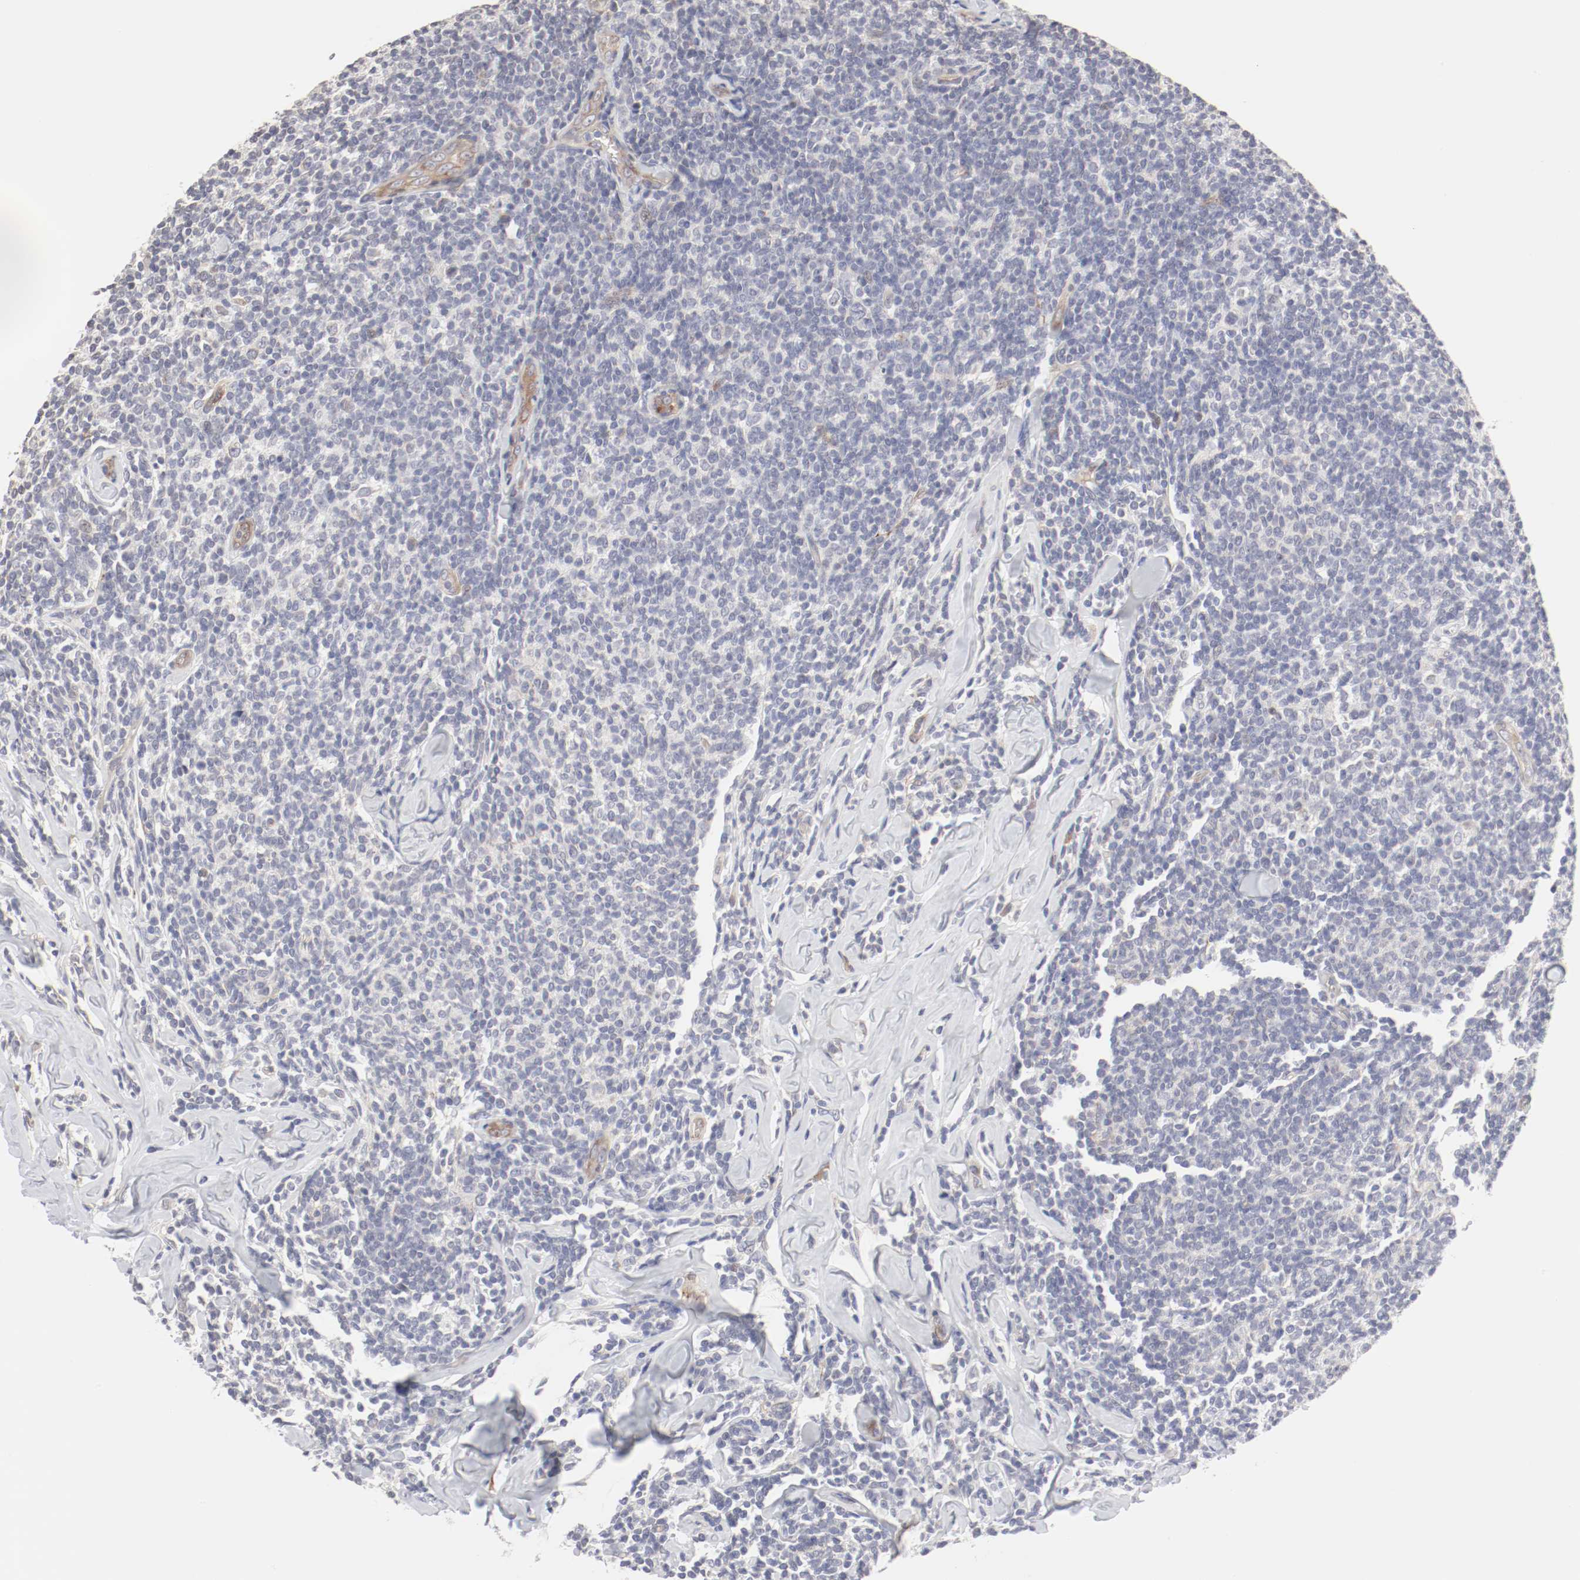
{"staining": {"intensity": "negative", "quantity": "none", "location": "none"}, "tissue": "lymphoma", "cell_type": "Tumor cells", "image_type": "cancer", "snomed": [{"axis": "morphology", "description": "Malignant lymphoma, non-Hodgkin's type, Low grade"}, {"axis": "topography", "description": "Lymph node"}], "caption": "Human low-grade malignant lymphoma, non-Hodgkin's type stained for a protein using immunohistochemistry (IHC) exhibits no positivity in tumor cells.", "gene": "MAGED4", "patient": {"sex": "female", "age": 56}}